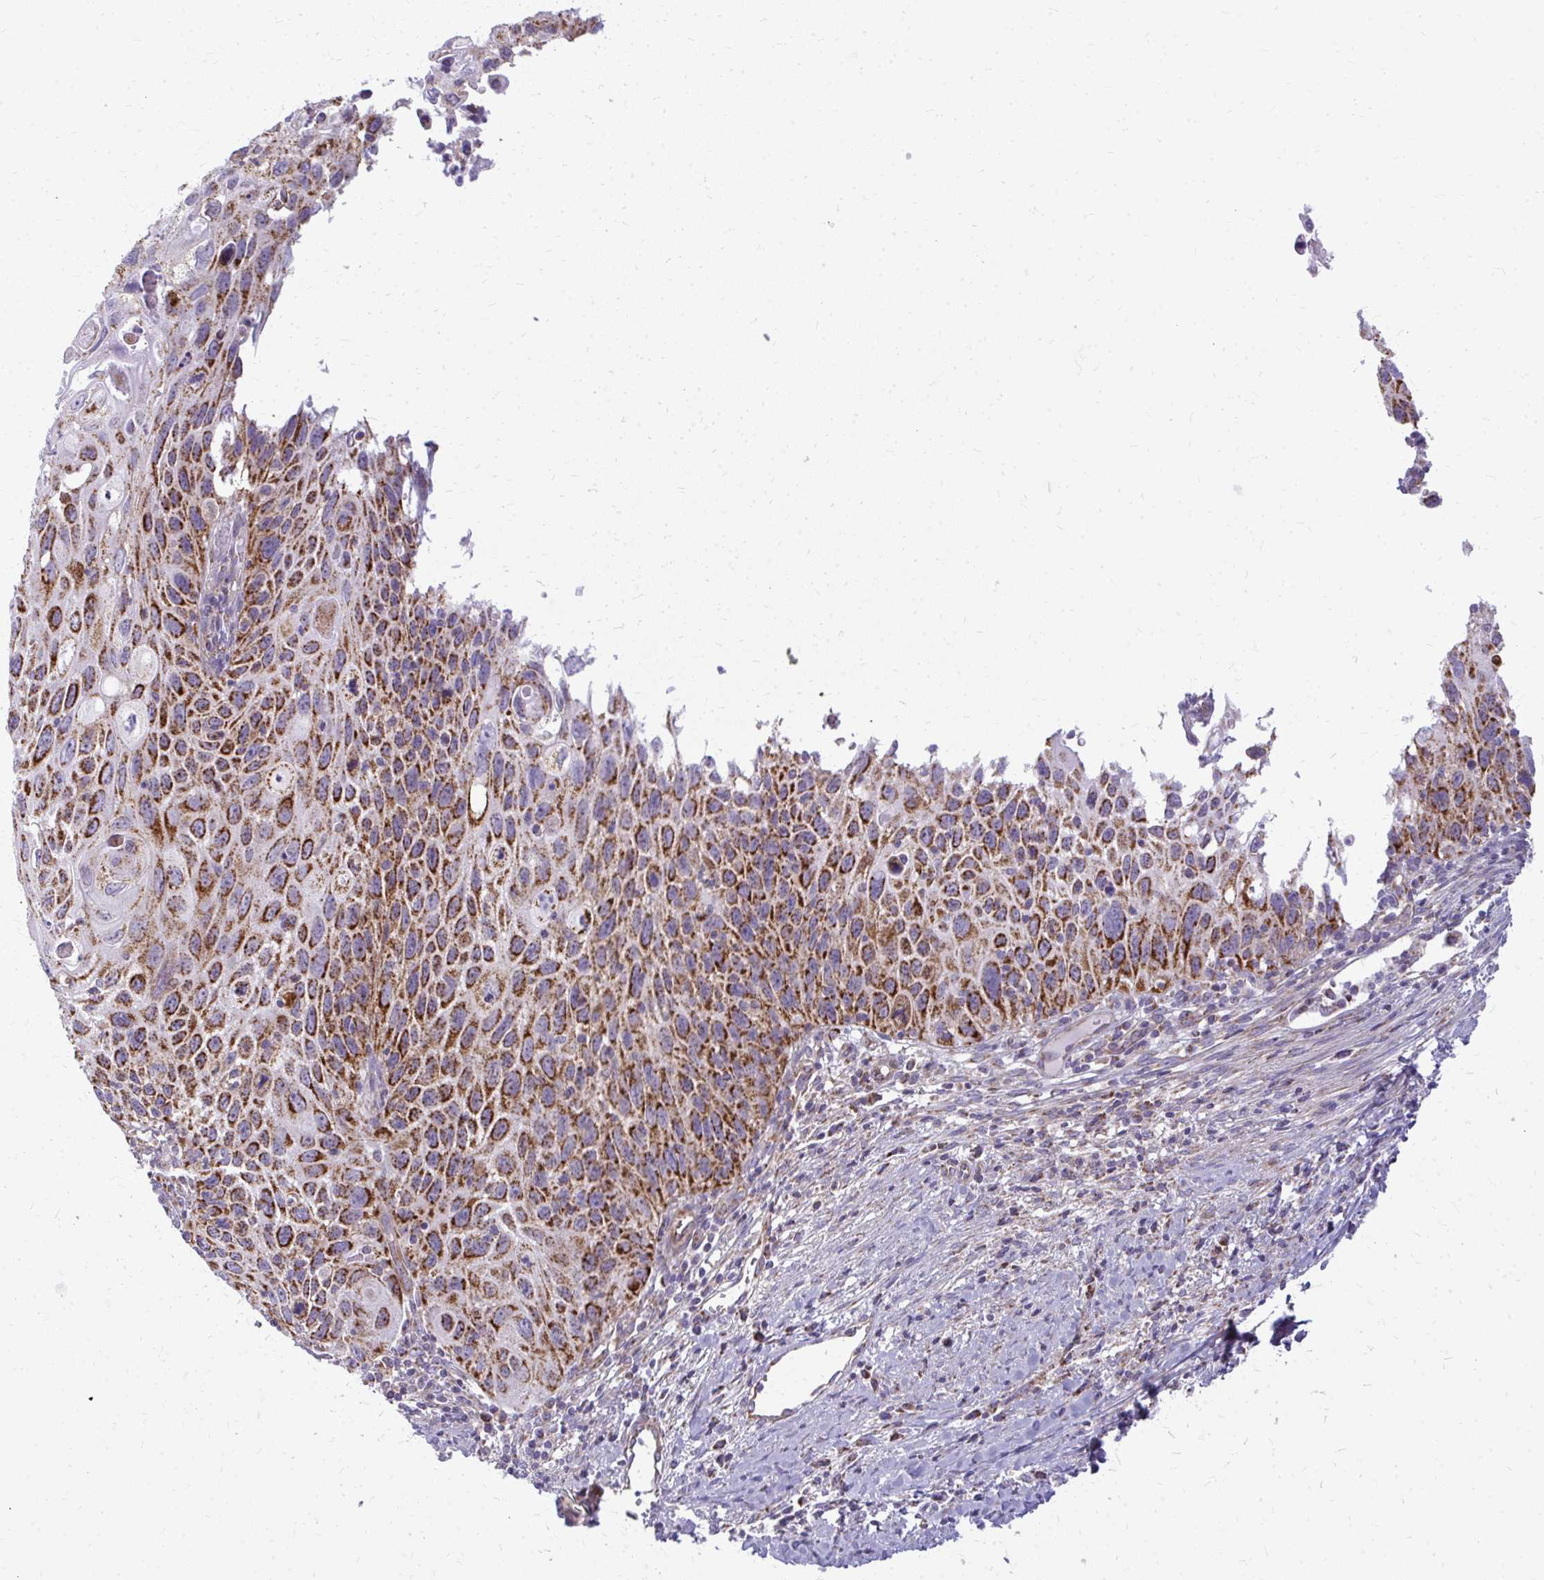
{"staining": {"intensity": "strong", "quantity": ">75%", "location": "cytoplasmic/membranous"}, "tissue": "cervical cancer", "cell_type": "Tumor cells", "image_type": "cancer", "snomed": [{"axis": "morphology", "description": "Squamous cell carcinoma, NOS"}, {"axis": "topography", "description": "Cervix"}], "caption": "This is a photomicrograph of immunohistochemistry (IHC) staining of squamous cell carcinoma (cervical), which shows strong expression in the cytoplasmic/membranous of tumor cells.", "gene": "IFIT1", "patient": {"sex": "female", "age": 70}}